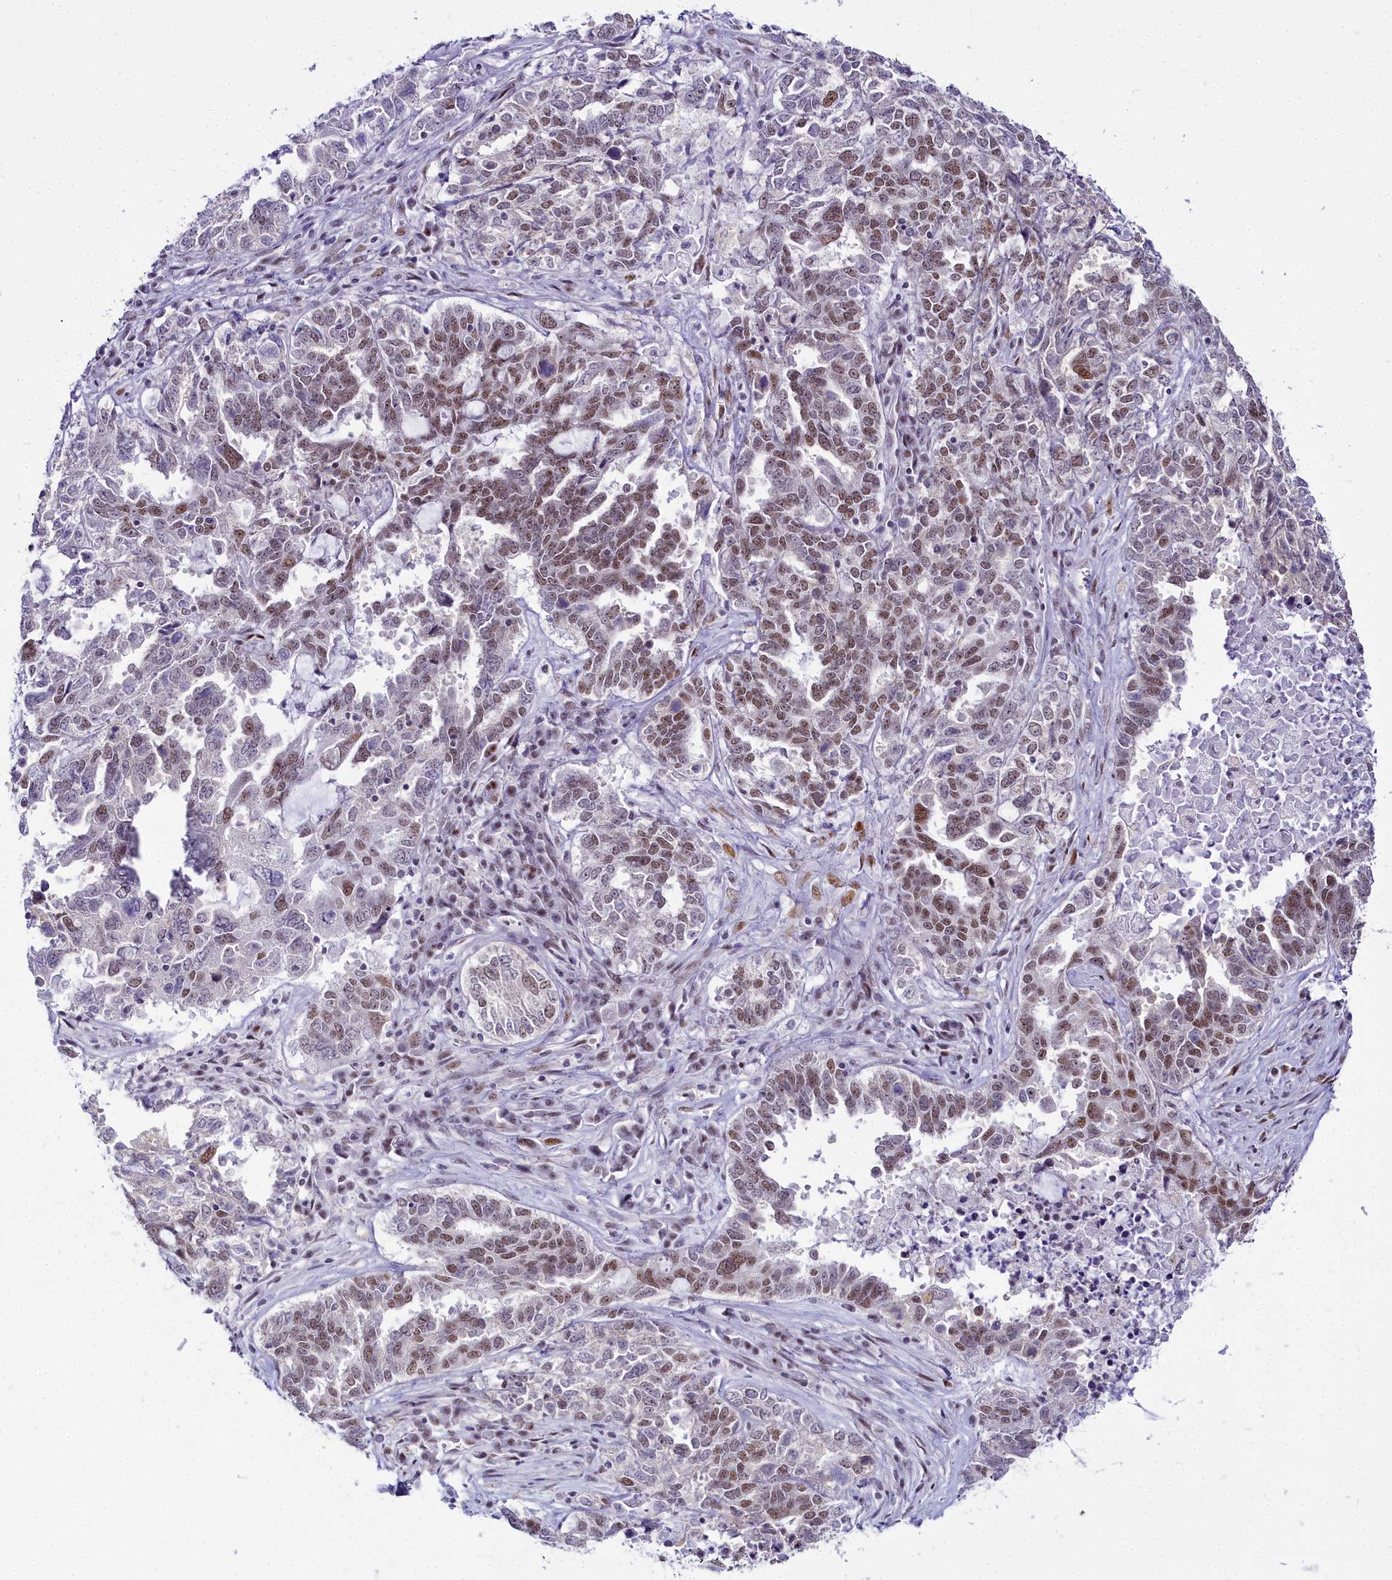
{"staining": {"intensity": "moderate", "quantity": ">75%", "location": "nuclear"}, "tissue": "ovarian cancer", "cell_type": "Tumor cells", "image_type": "cancer", "snomed": [{"axis": "morphology", "description": "Carcinoma, endometroid"}, {"axis": "topography", "description": "Ovary"}], "caption": "A photomicrograph of endometroid carcinoma (ovarian) stained for a protein displays moderate nuclear brown staining in tumor cells.", "gene": "RBM12", "patient": {"sex": "female", "age": 62}}